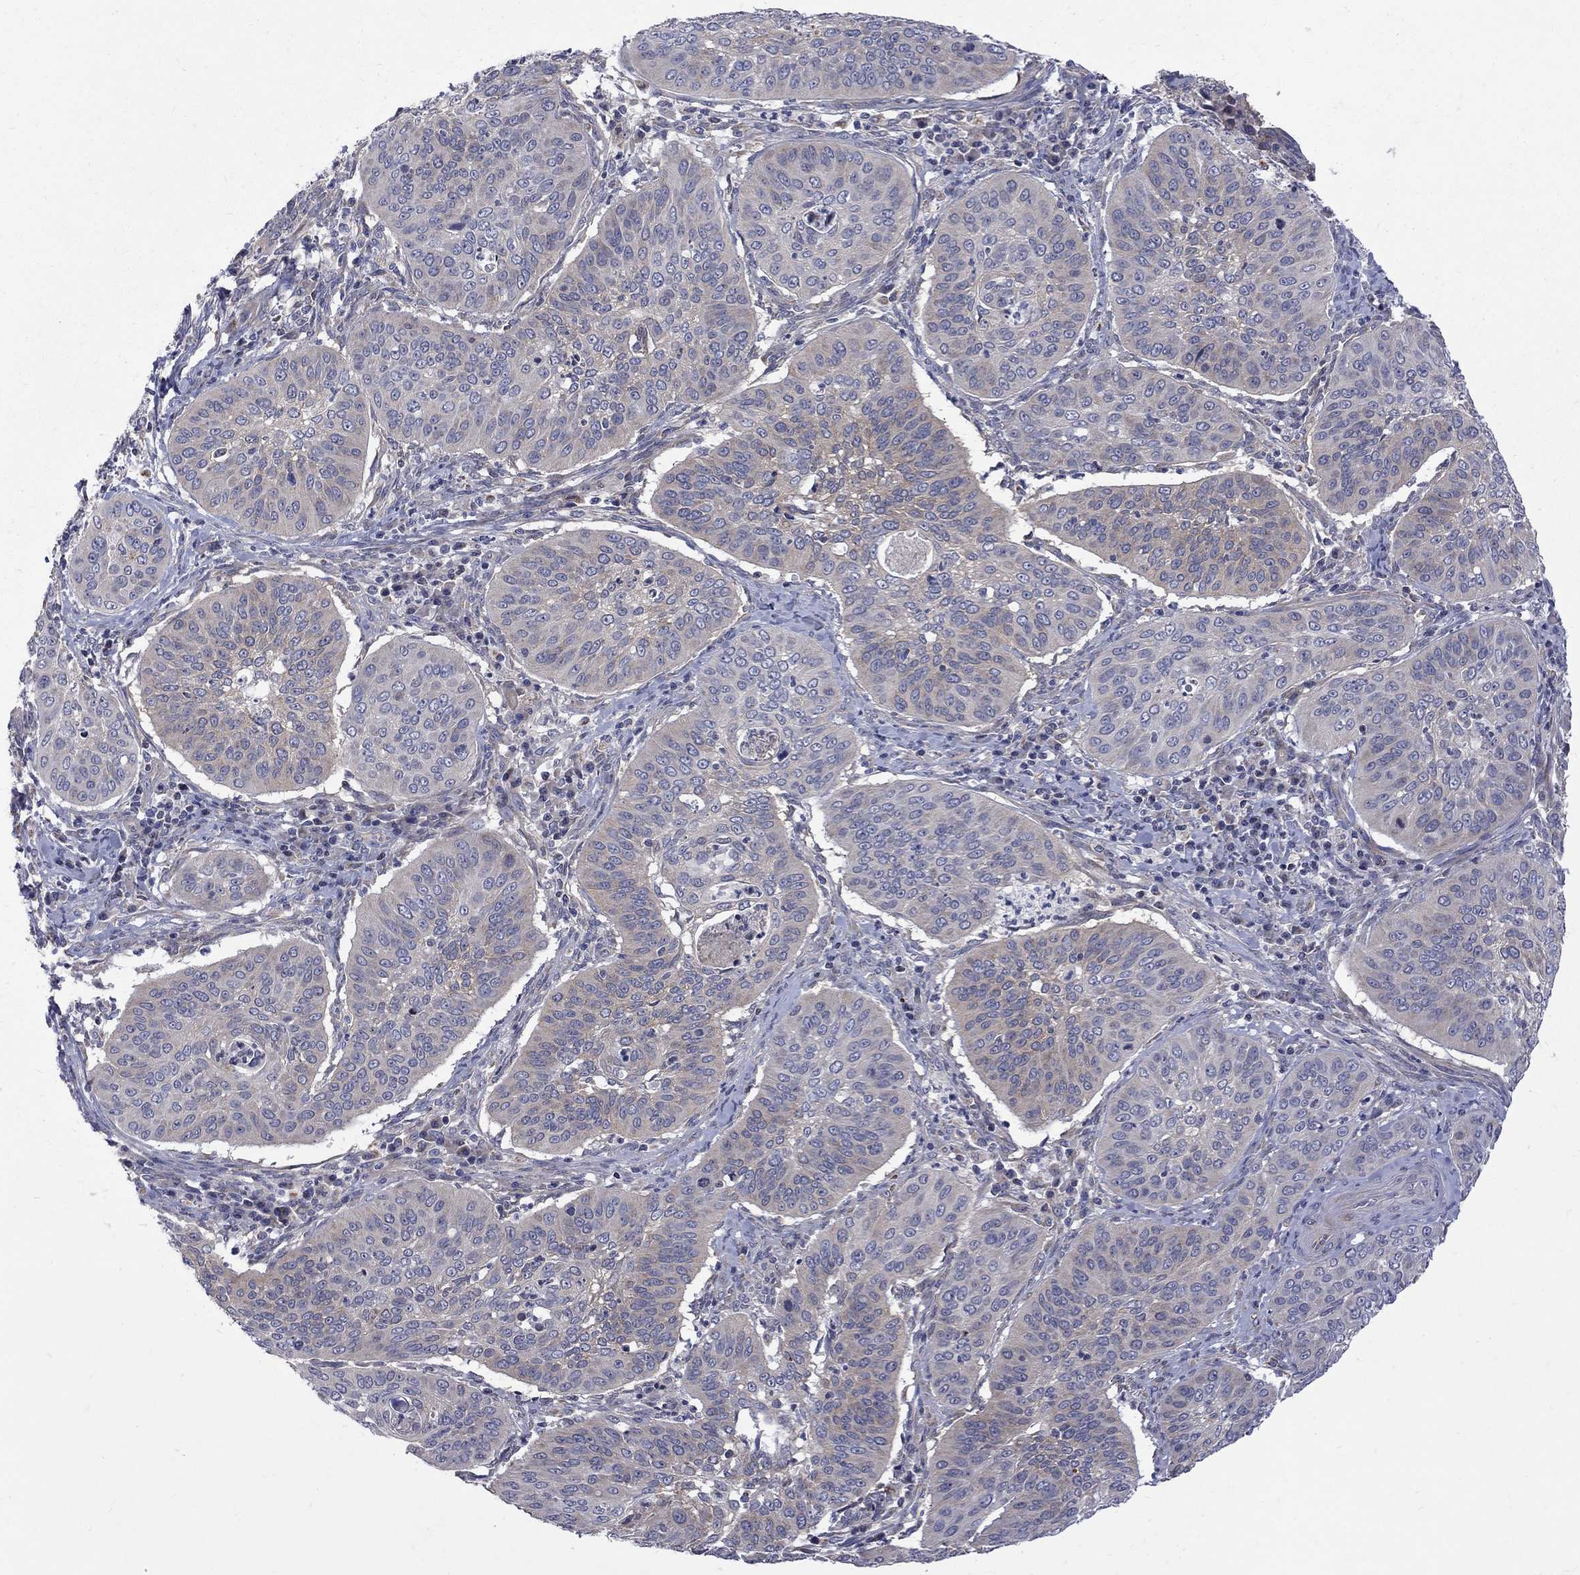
{"staining": {"intensity": "negative", "quantity": "none", "location": "none"}, "tissue": "cervical cancer", "cell_type": "Tumor cells", "image_type": "cancer", "snomed": [{"axis": "morphology", "description": "Normal tissue, NOS"}, {"axis": "morphology", "description": "Squamous cell carcinoma, NOS"}, {"axis": "topography", "description": "Cervix"}], "caption": "Human cervical squamous cell carcinoma stained for a protein using immunohistochemistry (IHC) reveals no expression in tumor cells.", "gene": "SH2B1", "patient": {"sex": "female", "age": 39}}